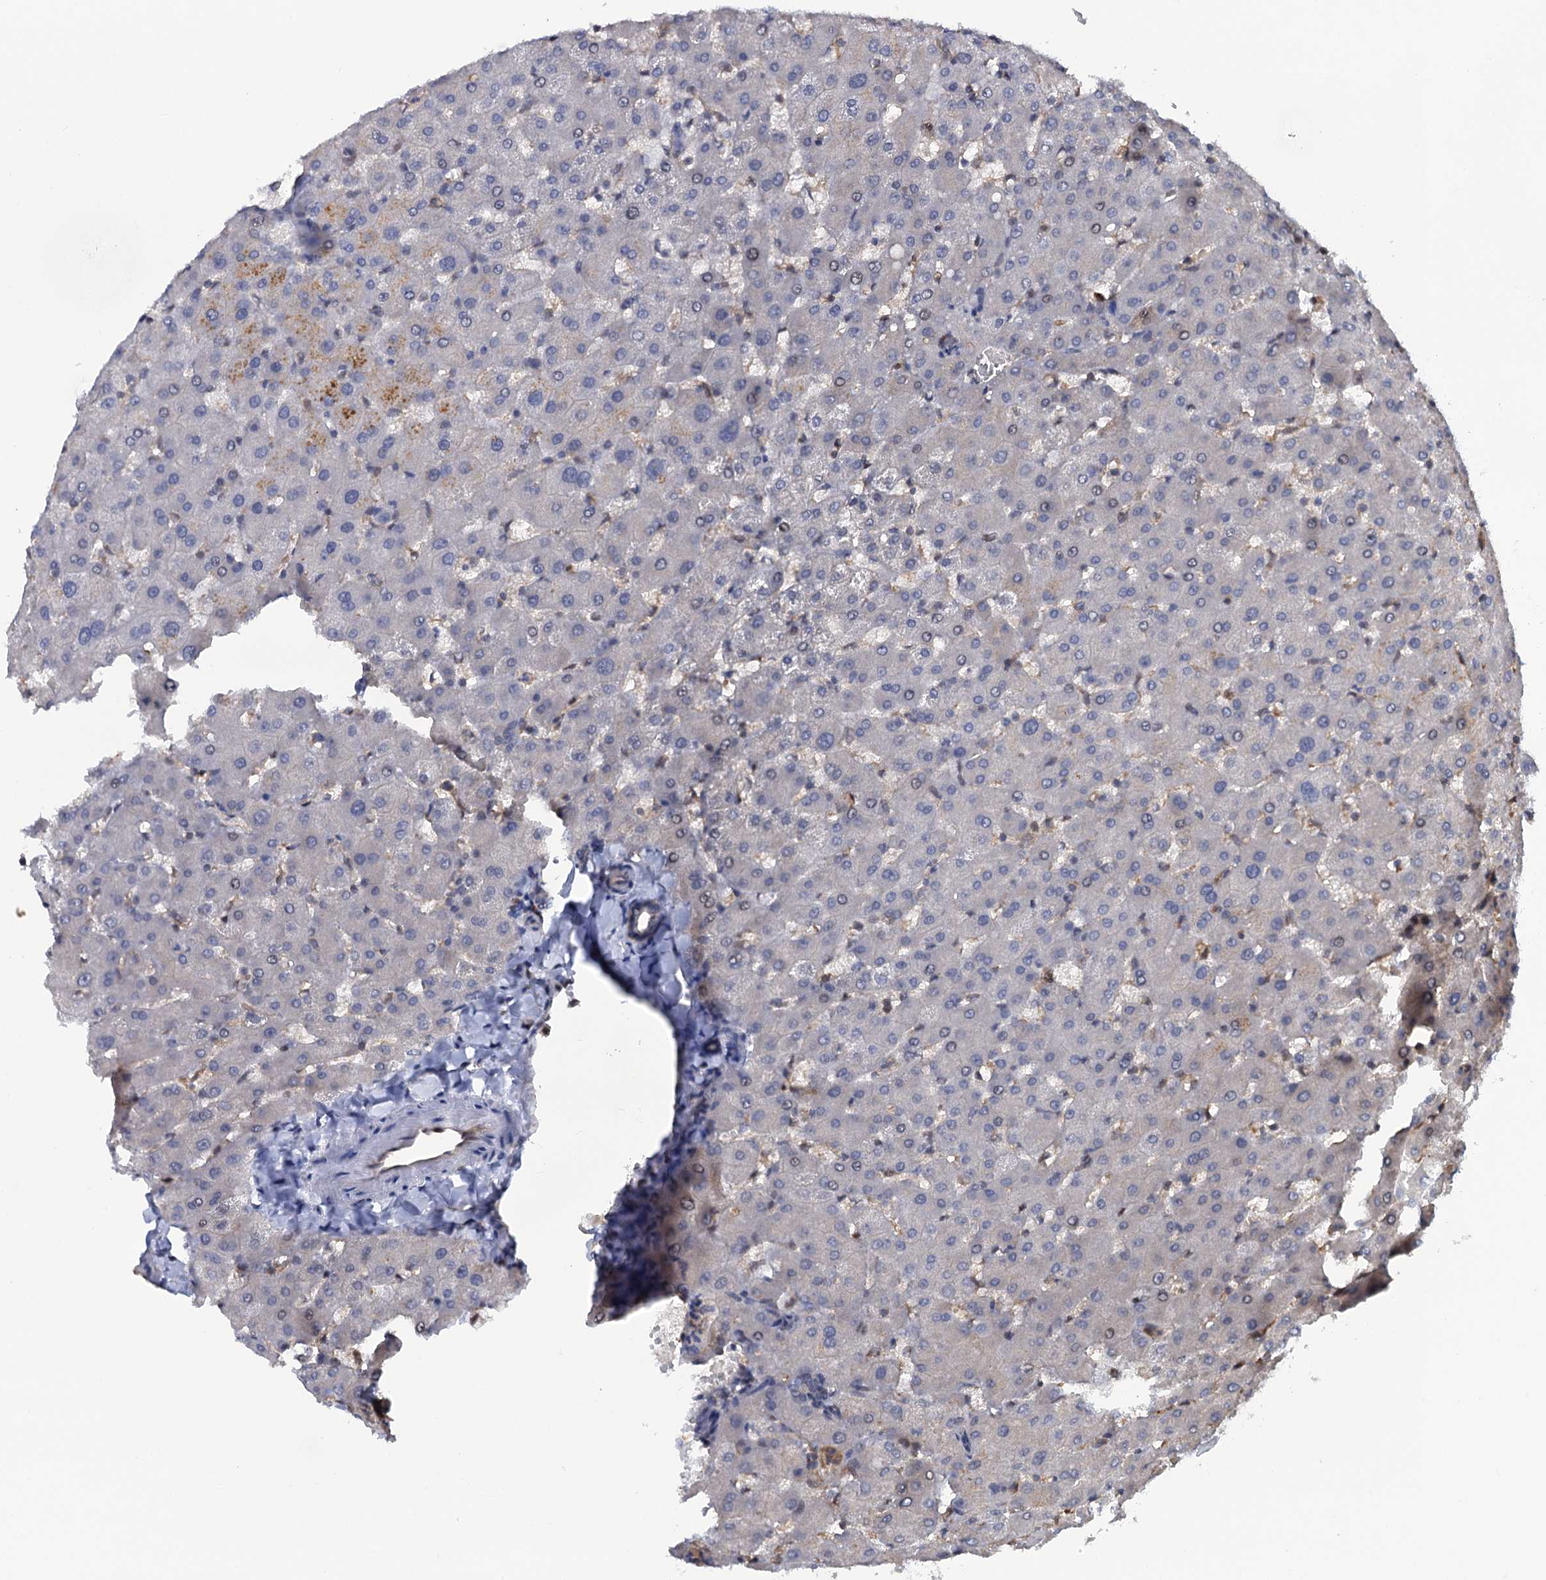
{"staining": {"intensity": "negative", "quantity": "none", "location": "none"}, "tissue": "liver", "cell_type": "Cholangiocytes", "image_type": "normal", "snomed": [{"axis": "morphology", "description": "Normal tissue, NOS"}, {"axis": "topography", "description": "Liver"}], "caption": "An image of liver stained for a protein exhibits no brown staining in cholangiocytes. (DAB (3,3'-diaminobenzidine) IHC visualized using brightfield microscopy, high magnification).", "gene": "CDC23", "patient": {"sex": "female", "age": 63}}